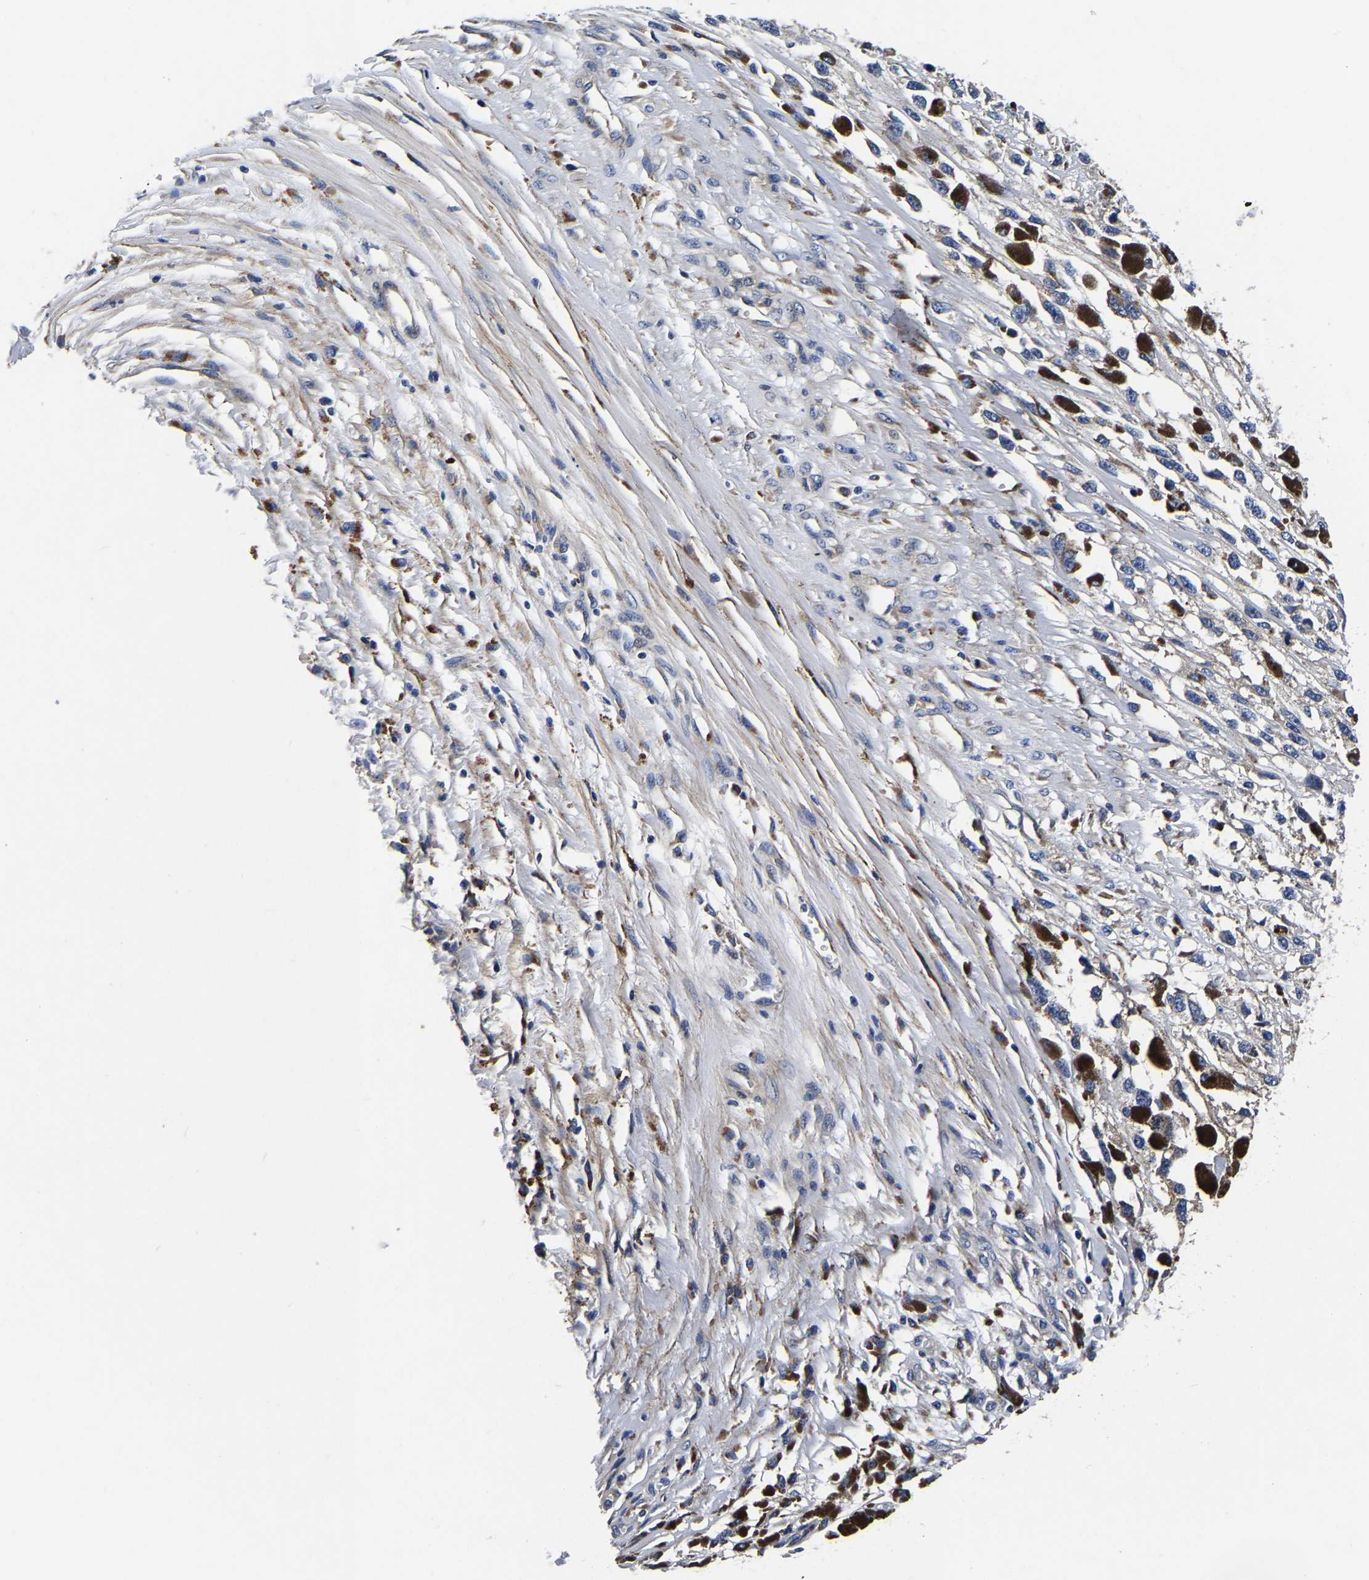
{"staining": {"intensity": "negative", "quantity": "none", "location": "none"}, "tissue": "melanoma", "cell_type": "Tumor cells", "image_type": "cancer", "snomed": [{"axis": "morphology", "description": "Malignant melanoma, Metastatic site"}, {"axis": "topography", "description": "Lymph node"}], "caption": "High magnification brightfield microscopy of melanoma stained with DAB (brown) and counterstained with hematoxylin (blue): tumor cells show no significant expression.", "gene": "KCTD17", "patient": {"sex": "male", "age": 59}}